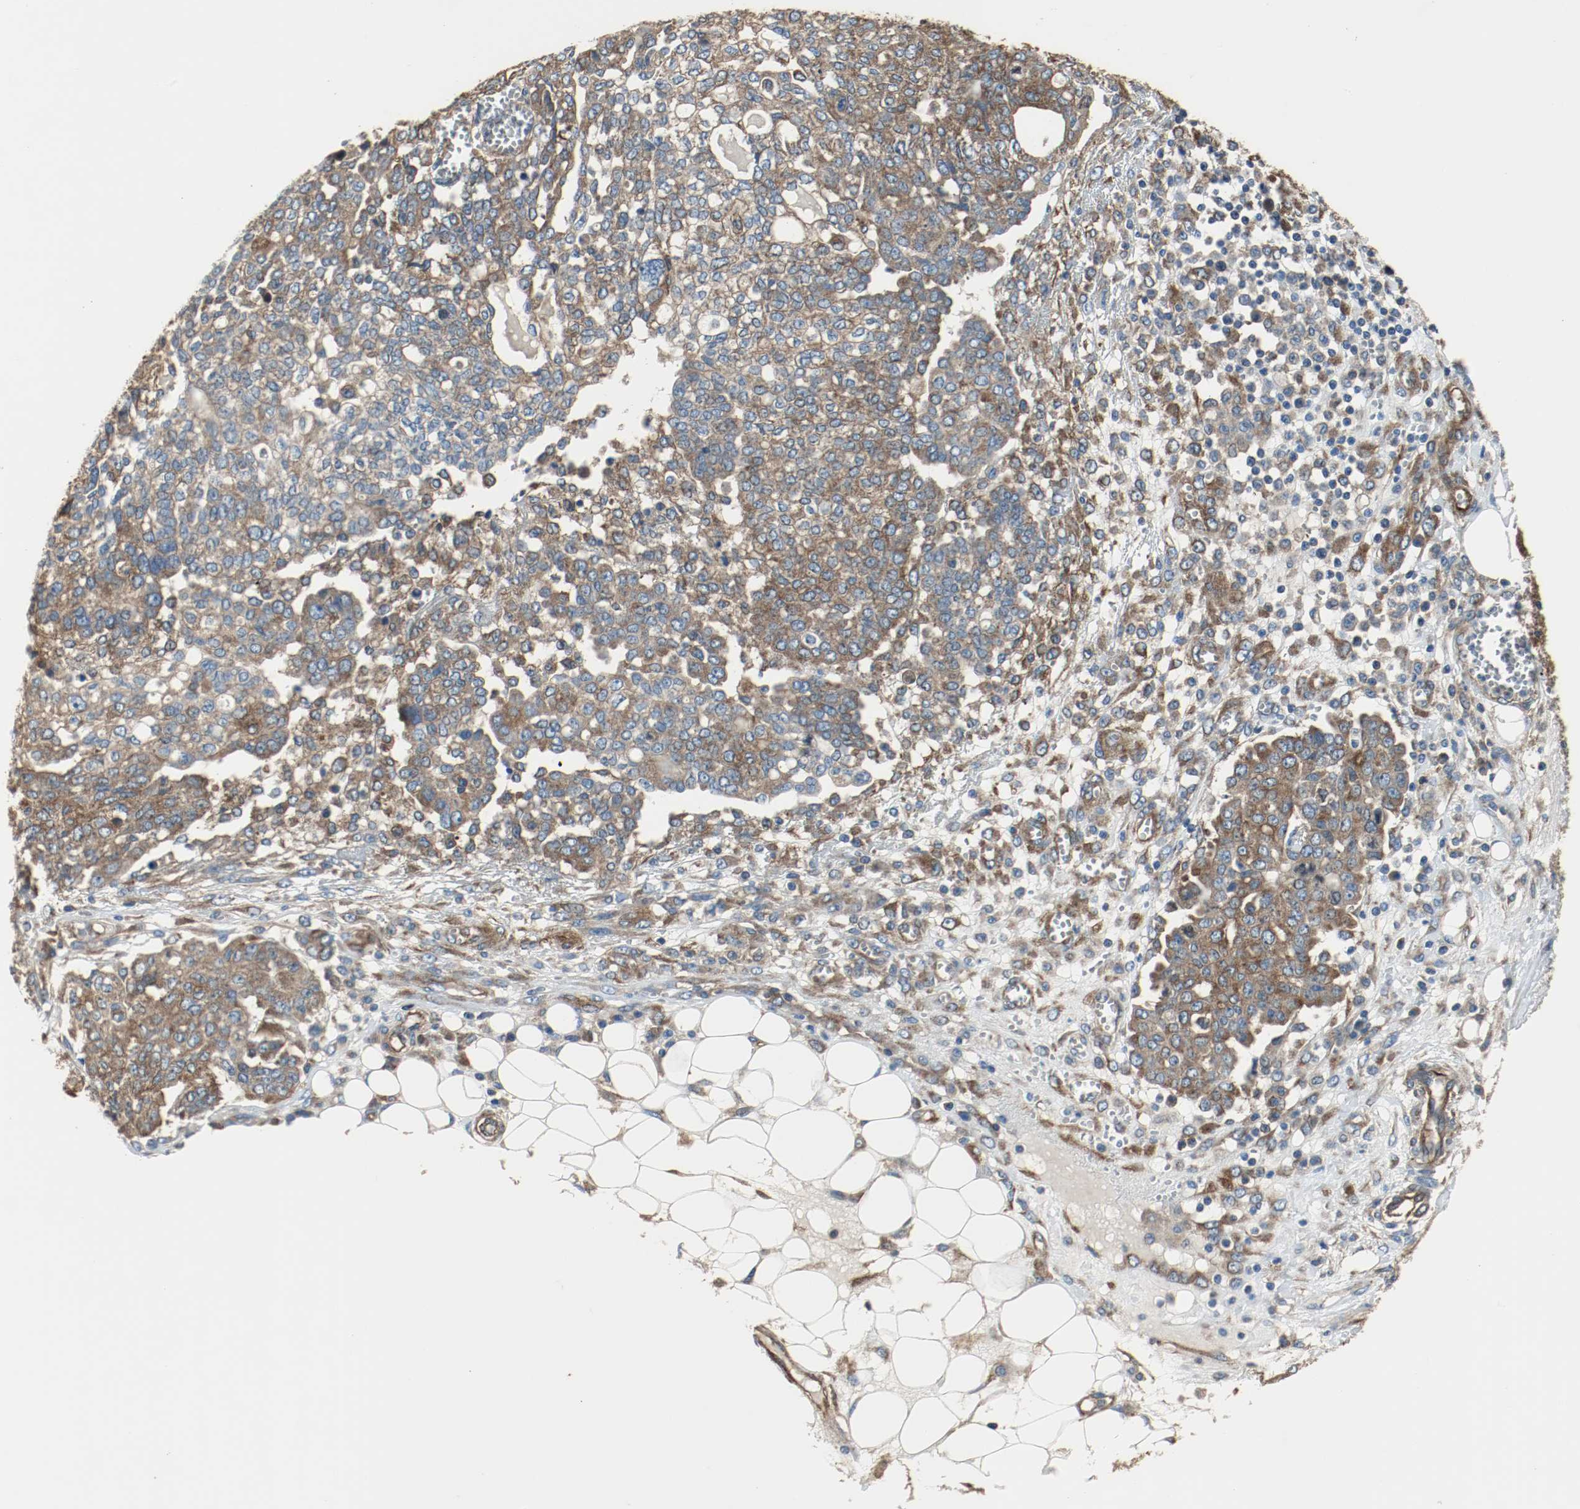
{"staining": {"intensity": "moderate", "quantity": ">75%", "location": "cytoplasmic/membranous"}, "tissue": "ovarian cancer", "cell_type": "Tumor cells", "image_type": "cancer", "snomed": [{"axis": "morphology", "description": "Cystadenocarcinoma, serous, NOS"}, {"axis": "topography", "description": "Soft tissue"}, {"axis": "topography", "description": "Ovary"}], "caption": "Protein staining of ovarian cancer (serous cystadenocarcinoma) tissue reveals moderate cytoplasmic/membranous expression in approximately >75% of tumor cells.", "gene": "TUBA3D", "patient": {"sex": "female", "age": 57}}